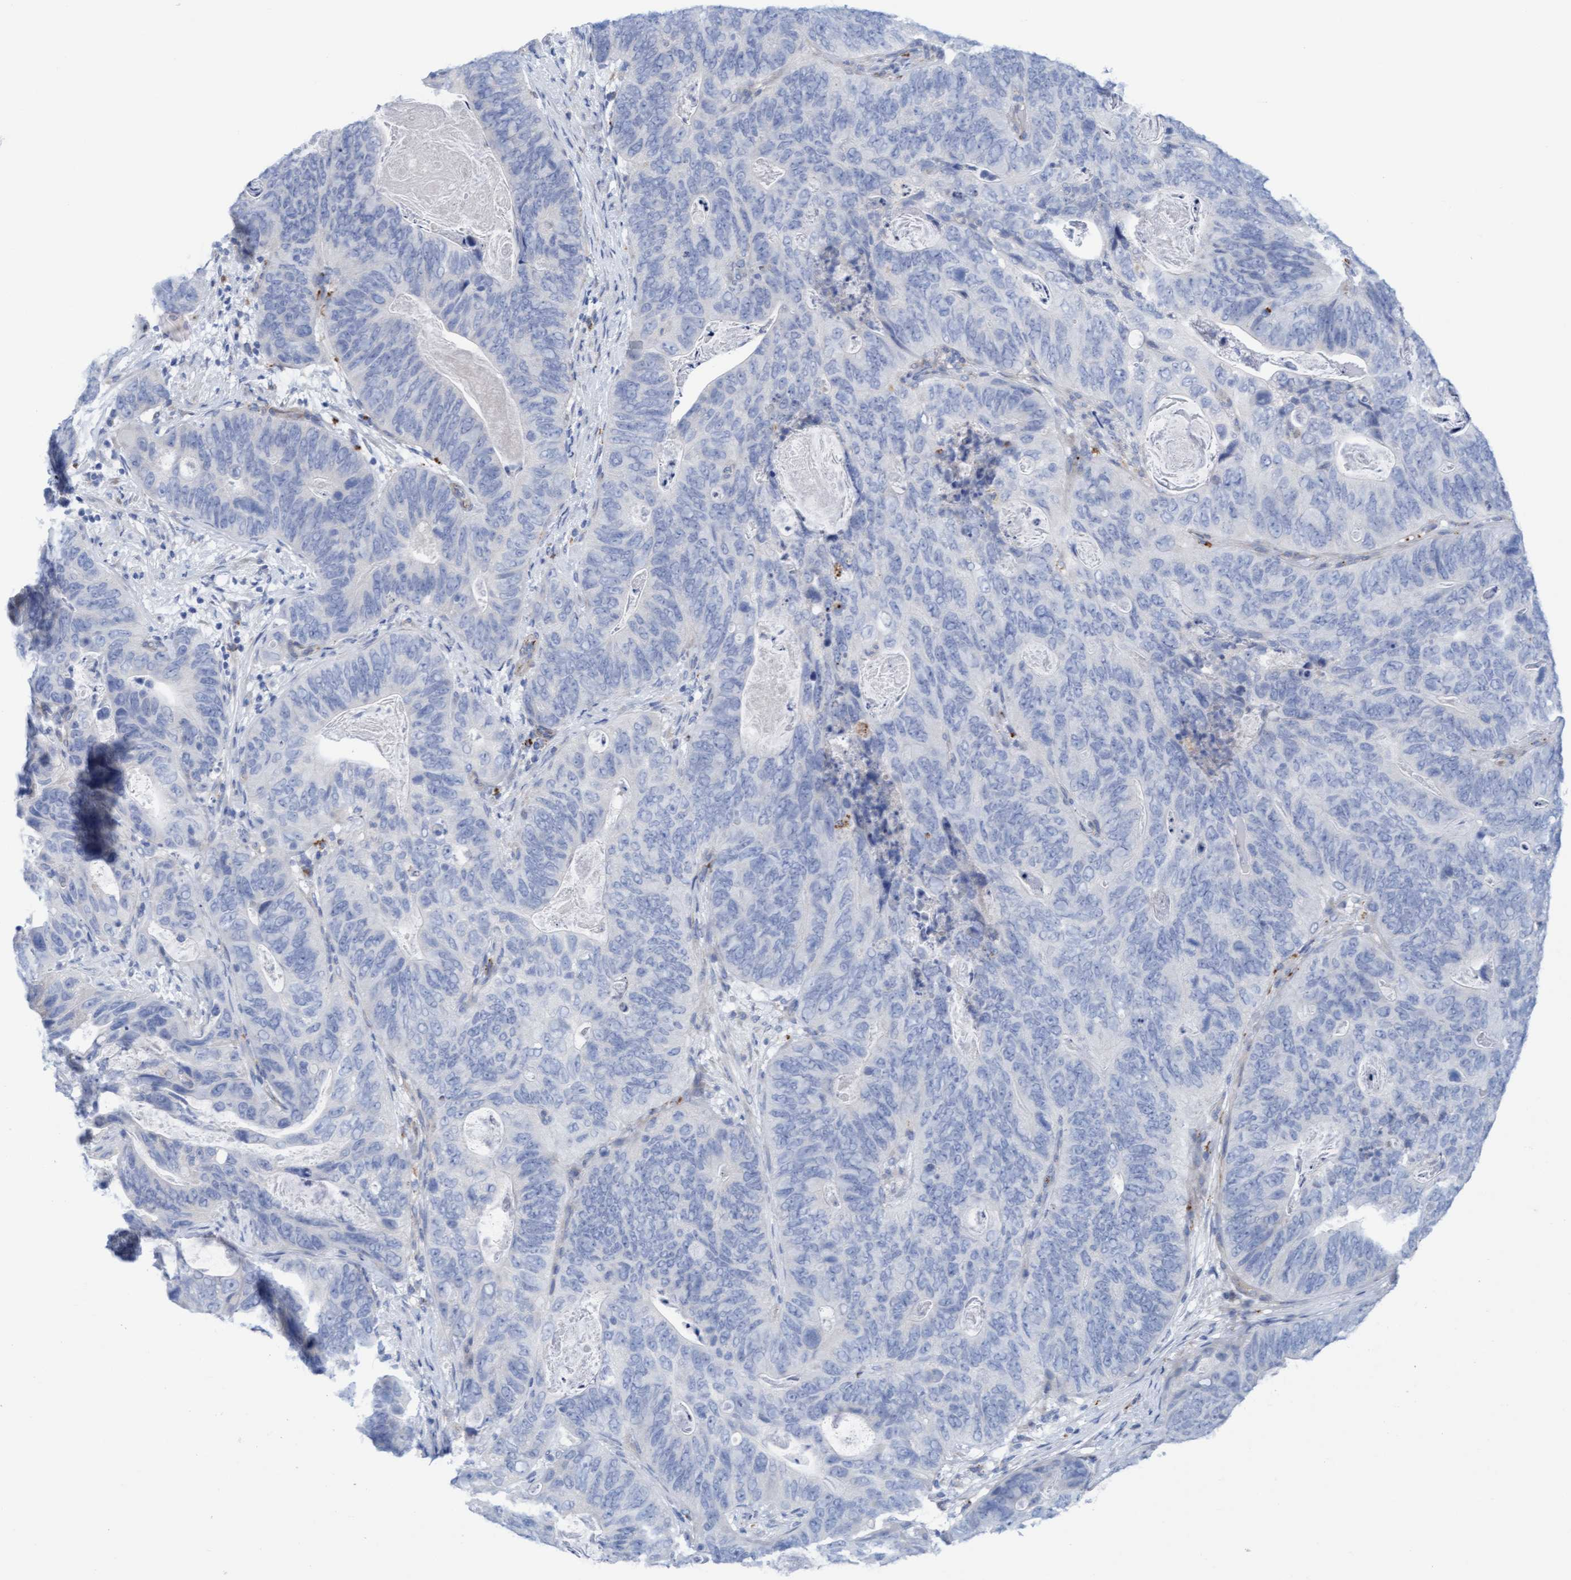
{"staining": {"intensity": "negative", "quantity": "none", "location": "none"}, "tissue": "stomach cancer", "cell_type": "Tumor cells", "image_type": "cancer", "snomed": [{"axis": "morphology", "description": "Normal tissue, NOS"}, {"axis": "morphology", "description": "Adenocarcinoma, NOS"}, {"axis": "topography", "description": "Stomach"}], "caption": "Protein analysis of adenocarcinoma (stomach) displays no significant positivity in tumor cells.", "gene": "CDK5RAP3", "patient": {"sex": "female", "age": 89}}